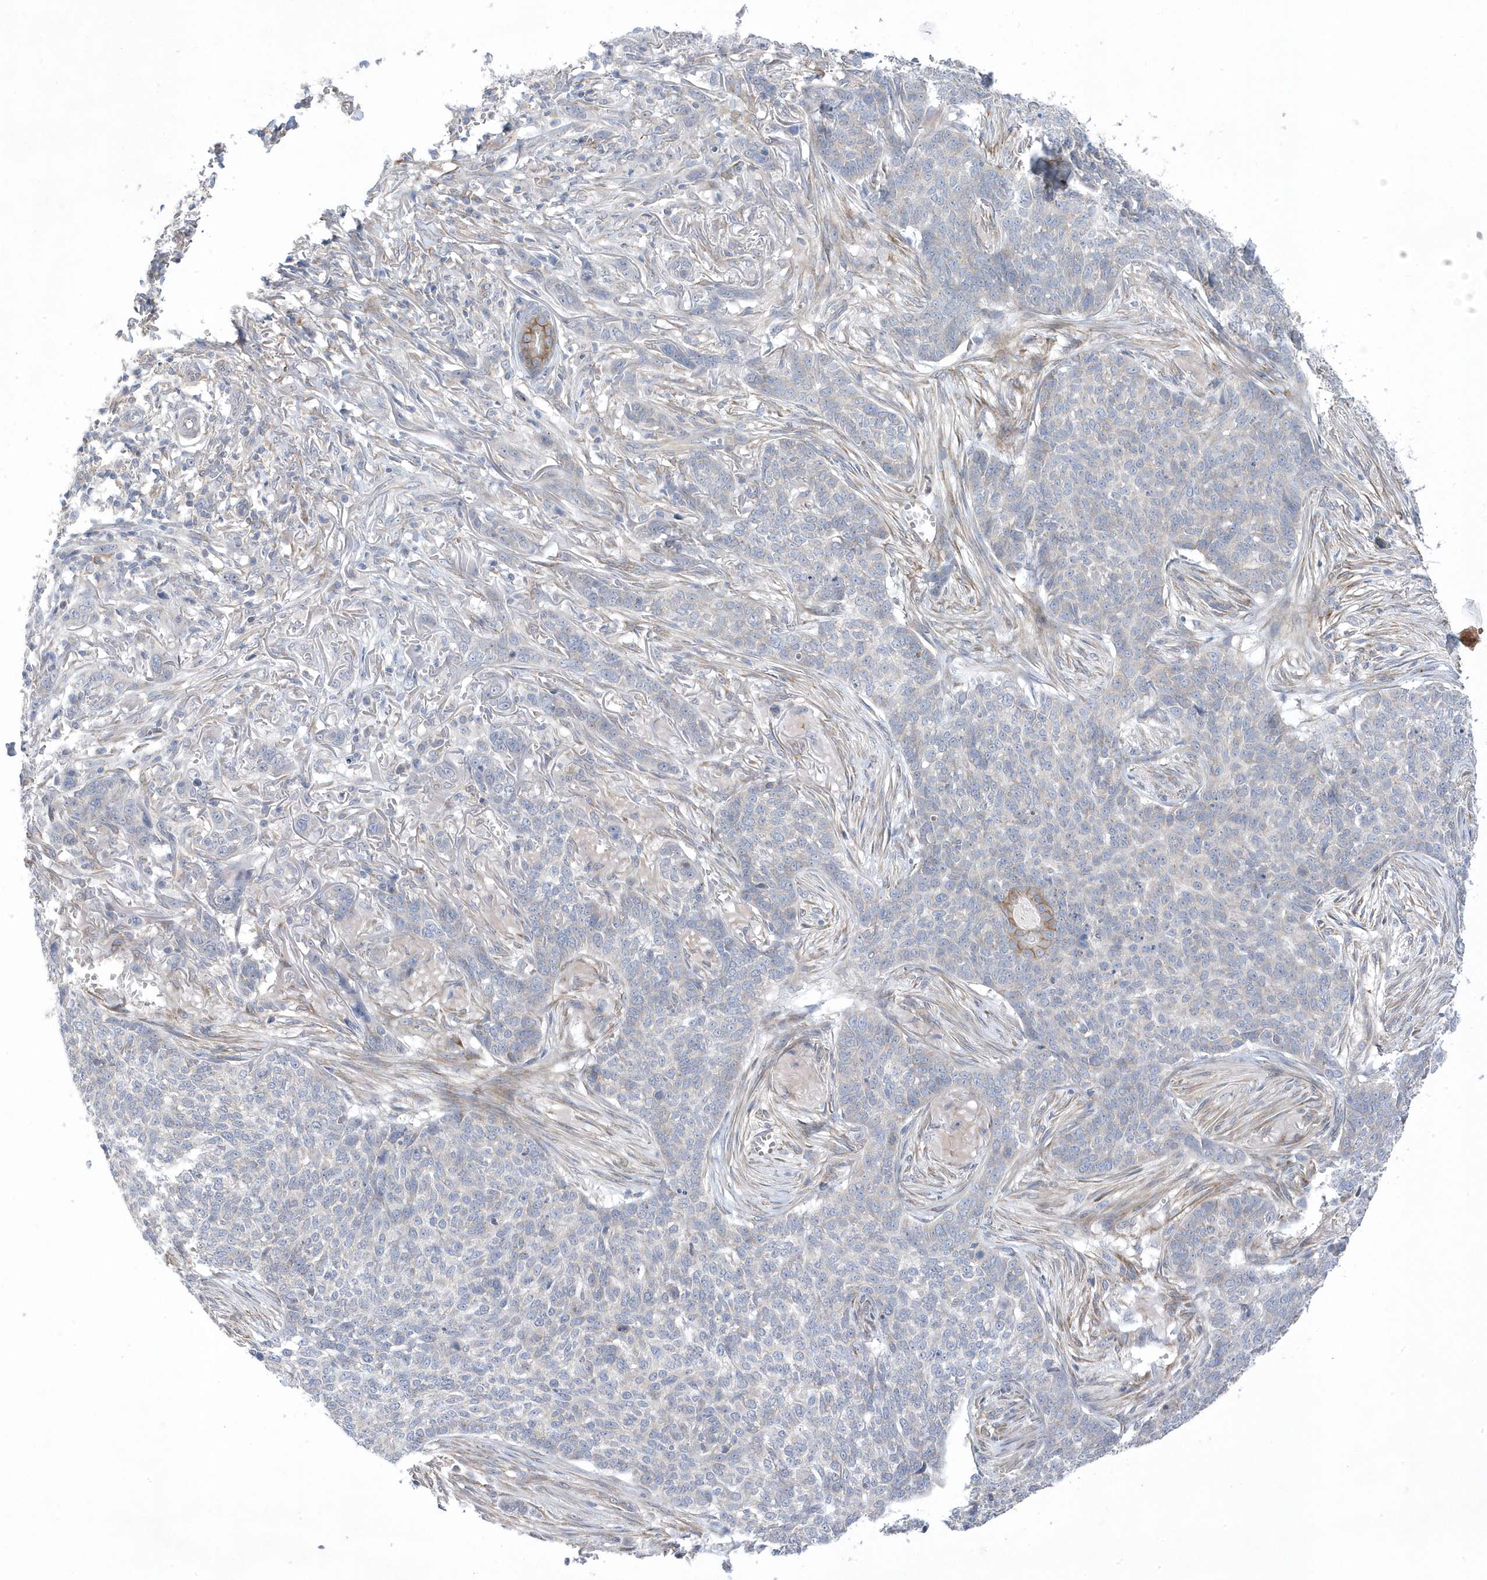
{"staining": {"intensity": "negative", "quantity": "none", "location": "none"}, "tissue": "skin cancer", "cell_type": "Tumor cells", "image_type": "cancer", "snomed": [{"axis": "morphology", "description": "Basal cell carcinoma"}, {"axis": "topography", "description": "Skin"}], "caption": "This is an immunohistochemistry histopathology image of skin cancer (basal cell carcinoma). There is no staining in tumor cells.", "gene": "ANAPC1", "patient": {"sex": "male", "age": 85}}